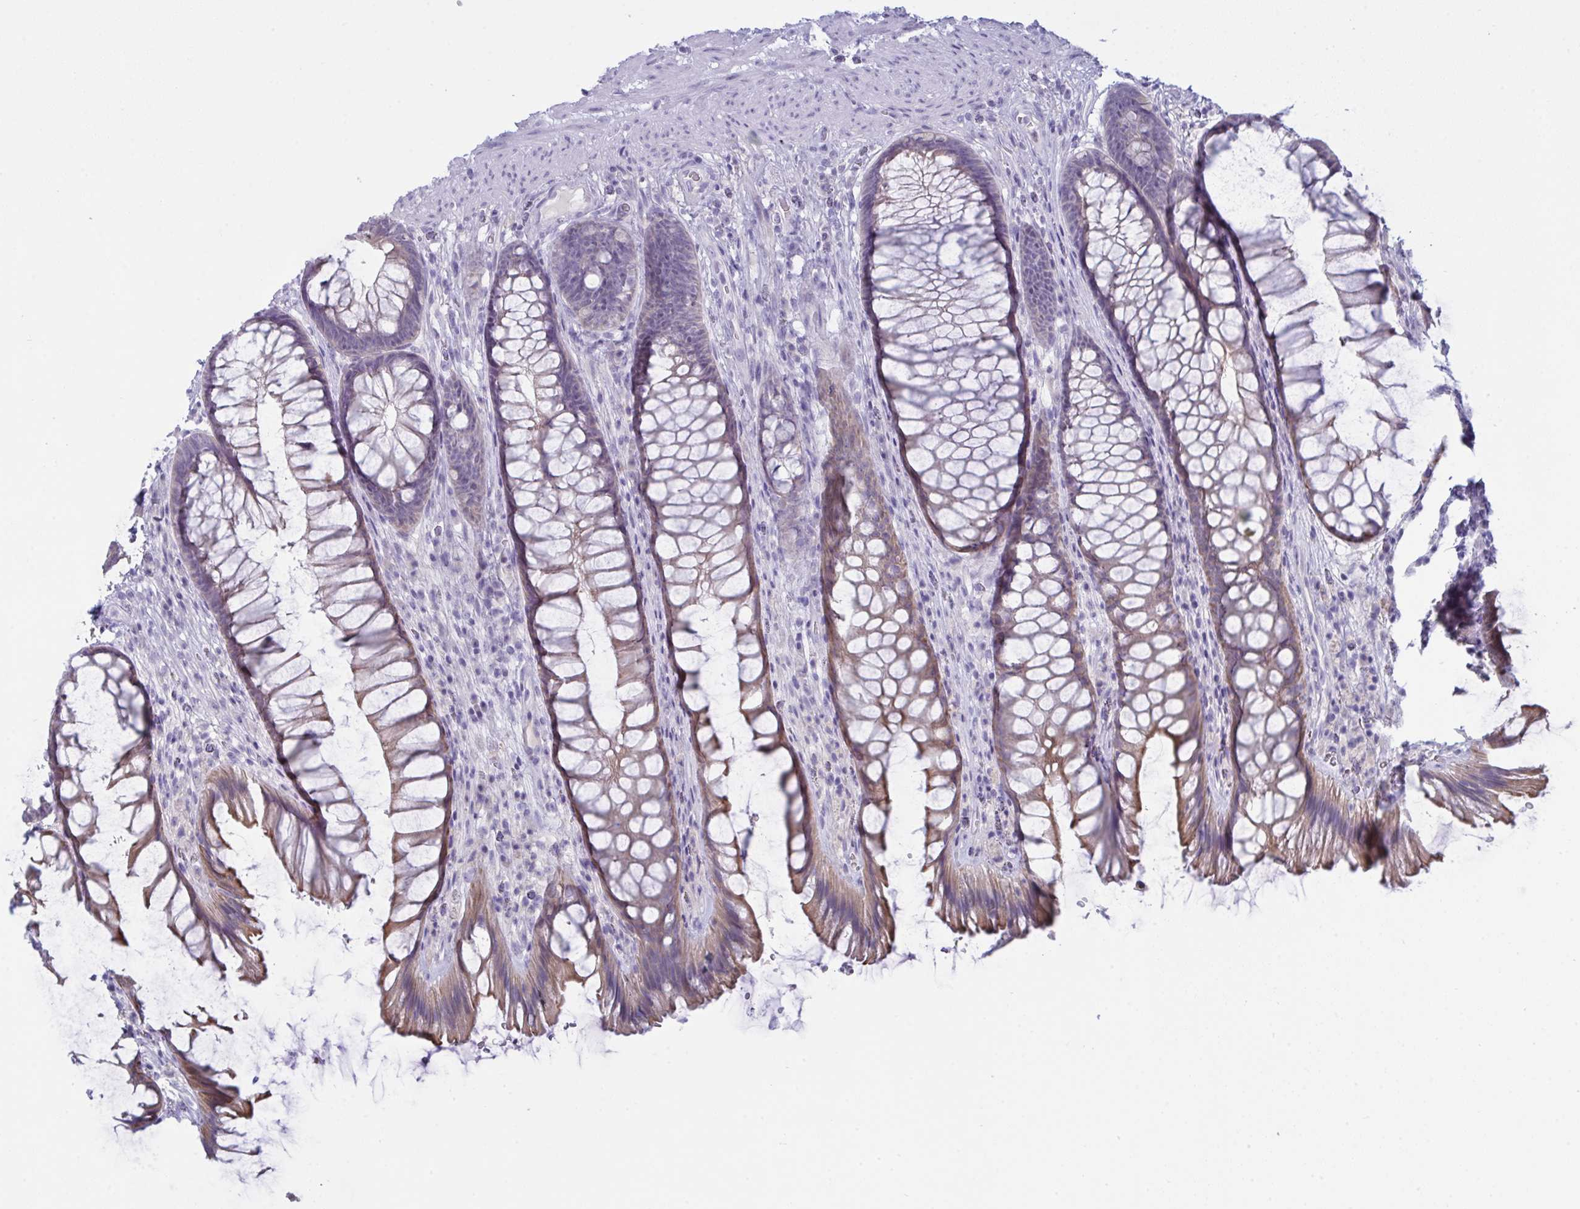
{"staining": {"intensity": "moderate", "quantity": "25%-75%", "location": "cytoplasmic/membranous"}, "tissue": "rectum", "cell_type": "Glandular cells", "image_type": "normal", "snomed": [{"axis": "morphology", "description": "Normal tissue, NOS"}, {"axis": "topography", "description": "Rectum"}], "caption": "IHC of normal rectum demonstrates medium levels of moderate cytoplasmic/membranous positivity in approximately 25%-75% of glandular cells. Using DAB (3,3'-diaminobenzidine) (brown) and hematoxylin (blue) stains, captured at high magnification using brightfield microscopy.", "gene": "TENT5D", "patient": {"sex": "male", "age": 53}}